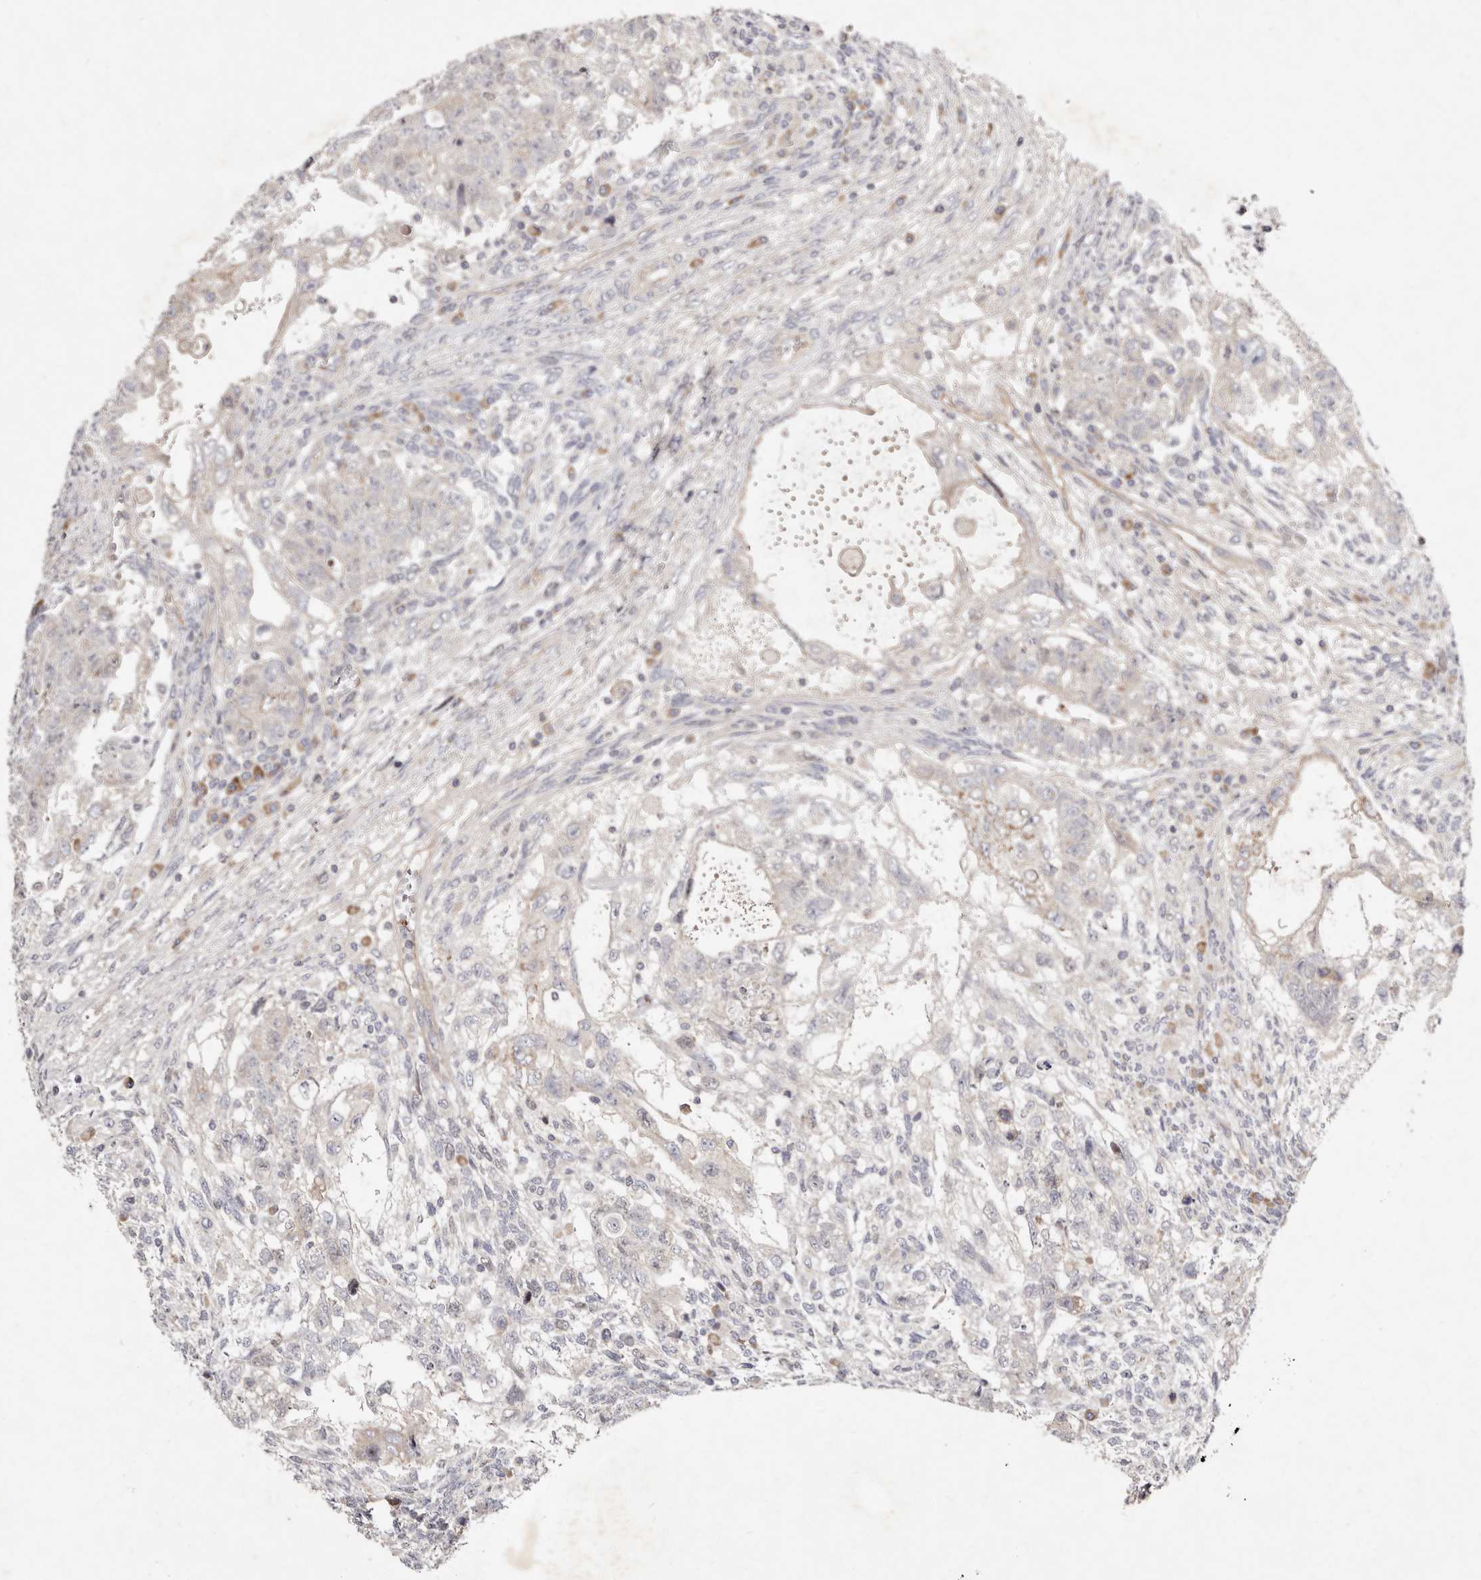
{"staining": {"intensity": "negative", "quantity": "none", "location": "none"}, "tissue": "testis cancer", "cell_type": "Tumor cells", "image_type": "cancer", "snomed": [{"axis": "morphology", "description": "Normal tissue, NOS"}, {"axis": "morphology", "description": "Carcinoma, Embryonal, NOS"}, {"axis": "topography", "description": "Testis"}], "caption": "IHC image of neoplastic tissue: testis embryonal carcinoma stained with DAB (3,3'-diaminobenzidine) displays no significant protein expression in tumor cells.", "gene": "SLC25A20", "patient": {"sex": "male", "age": 36}}